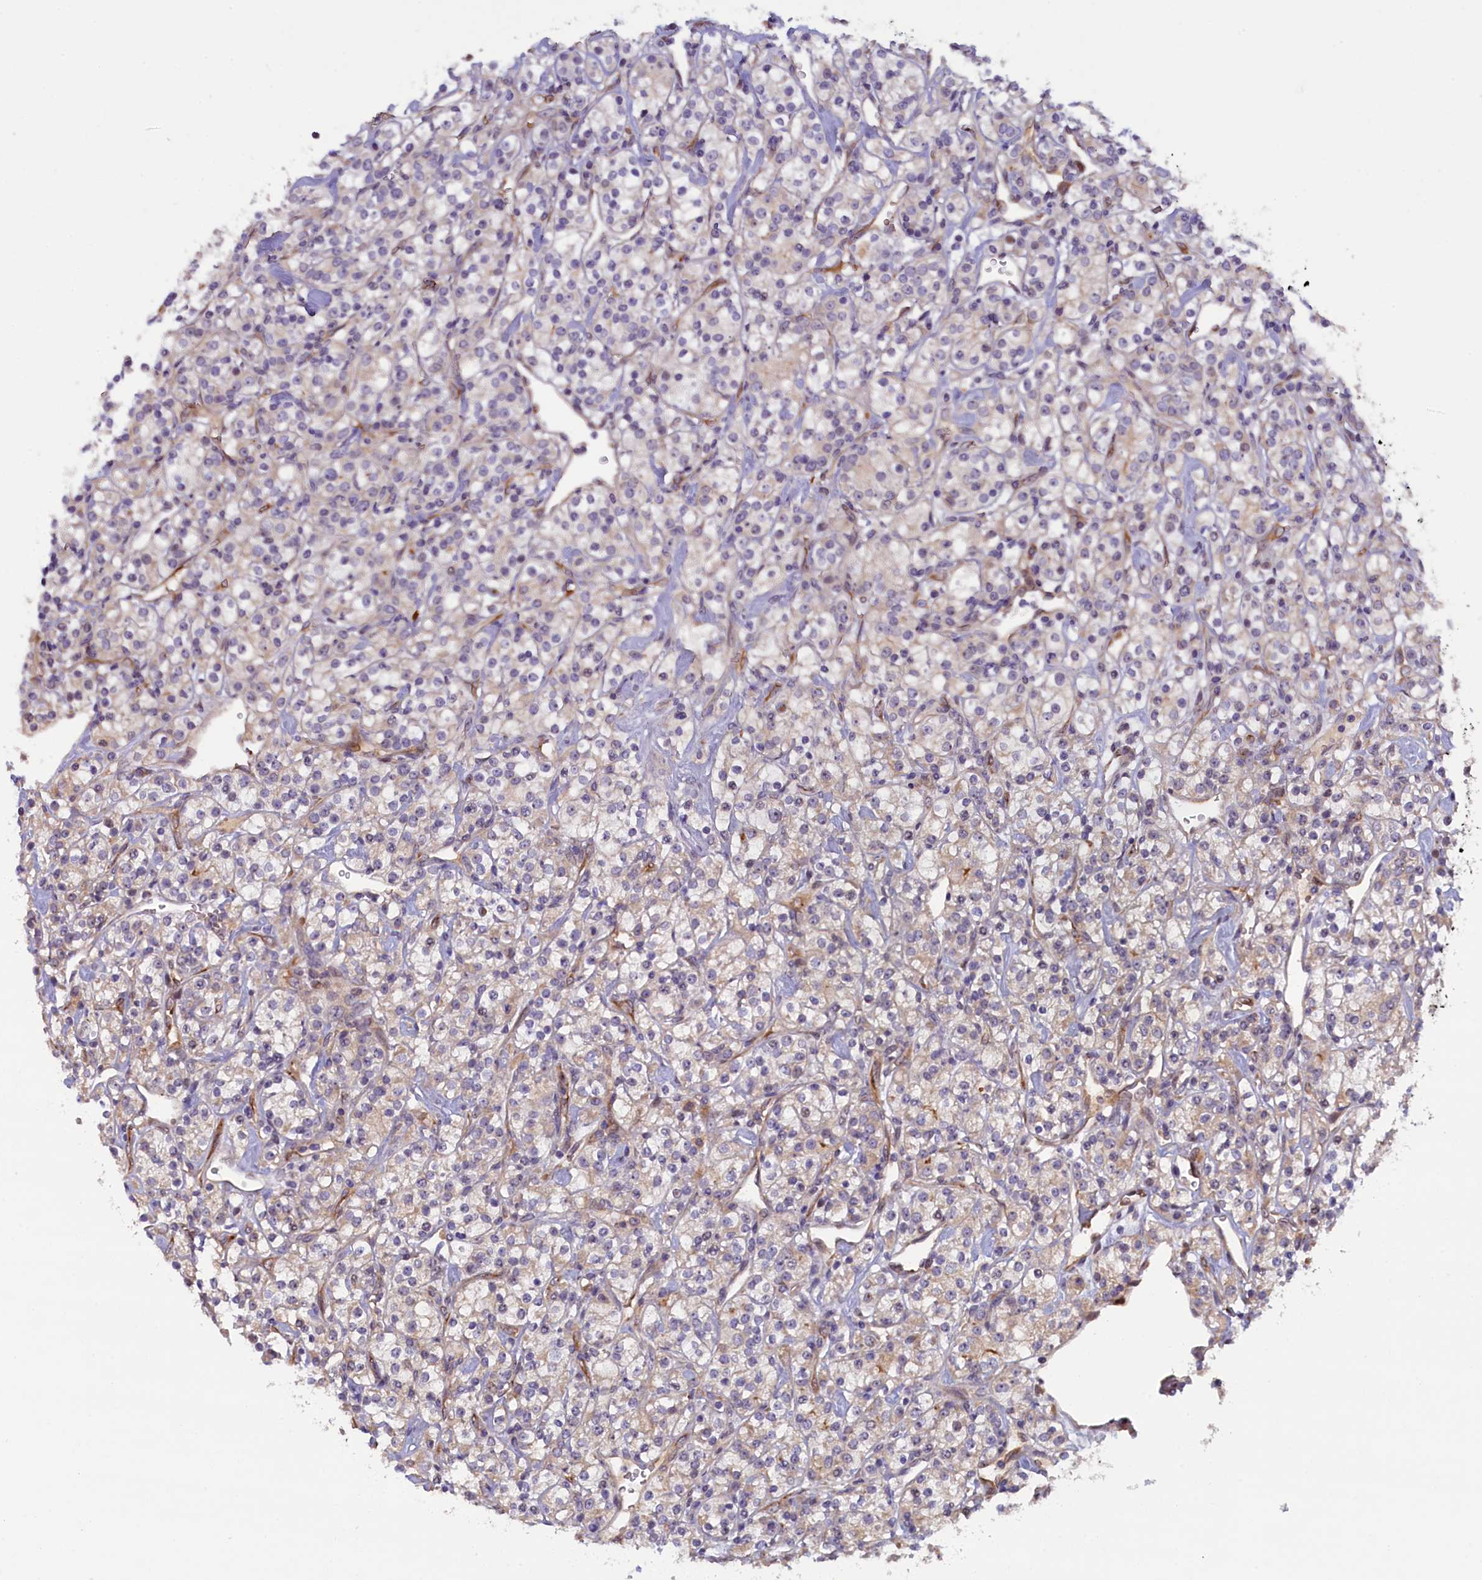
{"staining": {"intensity": "weak", "quantity": "25%-75%", "location": "cytoplasmic/membranous"}, "tissue": "renal cancer", "cell_type": "Tumor cells", "image_type": "cancer", "snomed": [{"axis": "morphology", "description": "Adenocarcinoma, NOS"}, {"axis": "topography", "description": "Kidney"}], "caption": "Weak cytoplasmic/membranous expression is identified in about 25%-75% of tumor cells in adenocarcinoma (renal). The protein of interest is stained brown, and the nuclei are stained in blue (DAB IHC with brightfield microscopy, high magnification).", "gene": "CCDC9B", "patient": {"sex": "male", "age": 77}}